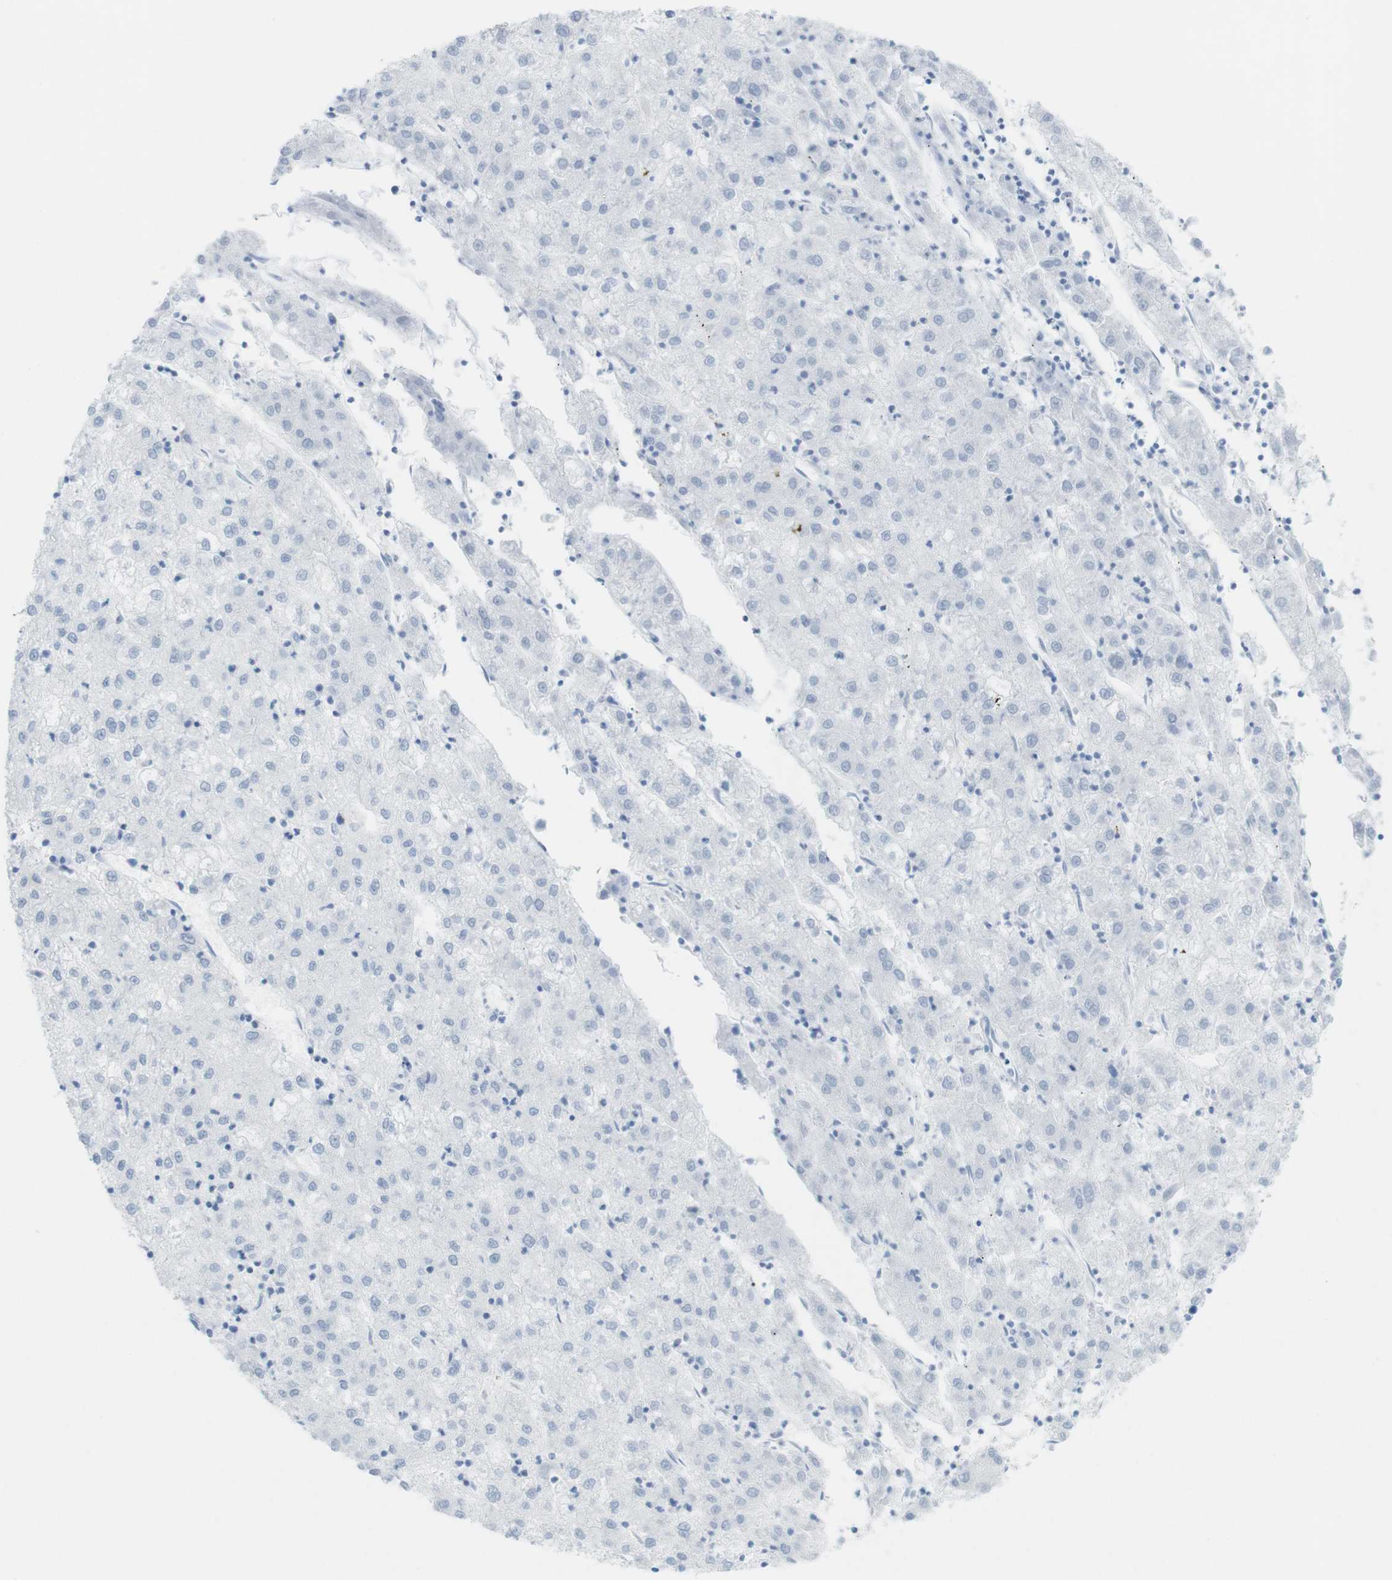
{"staining": {"intensity": "negative", "quantity": "none", "location": "none"}, "tissue": "liver cancer", "cell_type": "Tumor cells", "image_type": "cancer", "snomed": [{"axis": "morphology", "description": "Carcinoma, Hepatocellular, NOS"}, {"axis": "topography", "description": "Liver"}], "caption": "The image displays no significant positivity in tumor cells of liver cancer.", "gene": "TNNT2", "patient": {"sex": "male", "age": 72}}